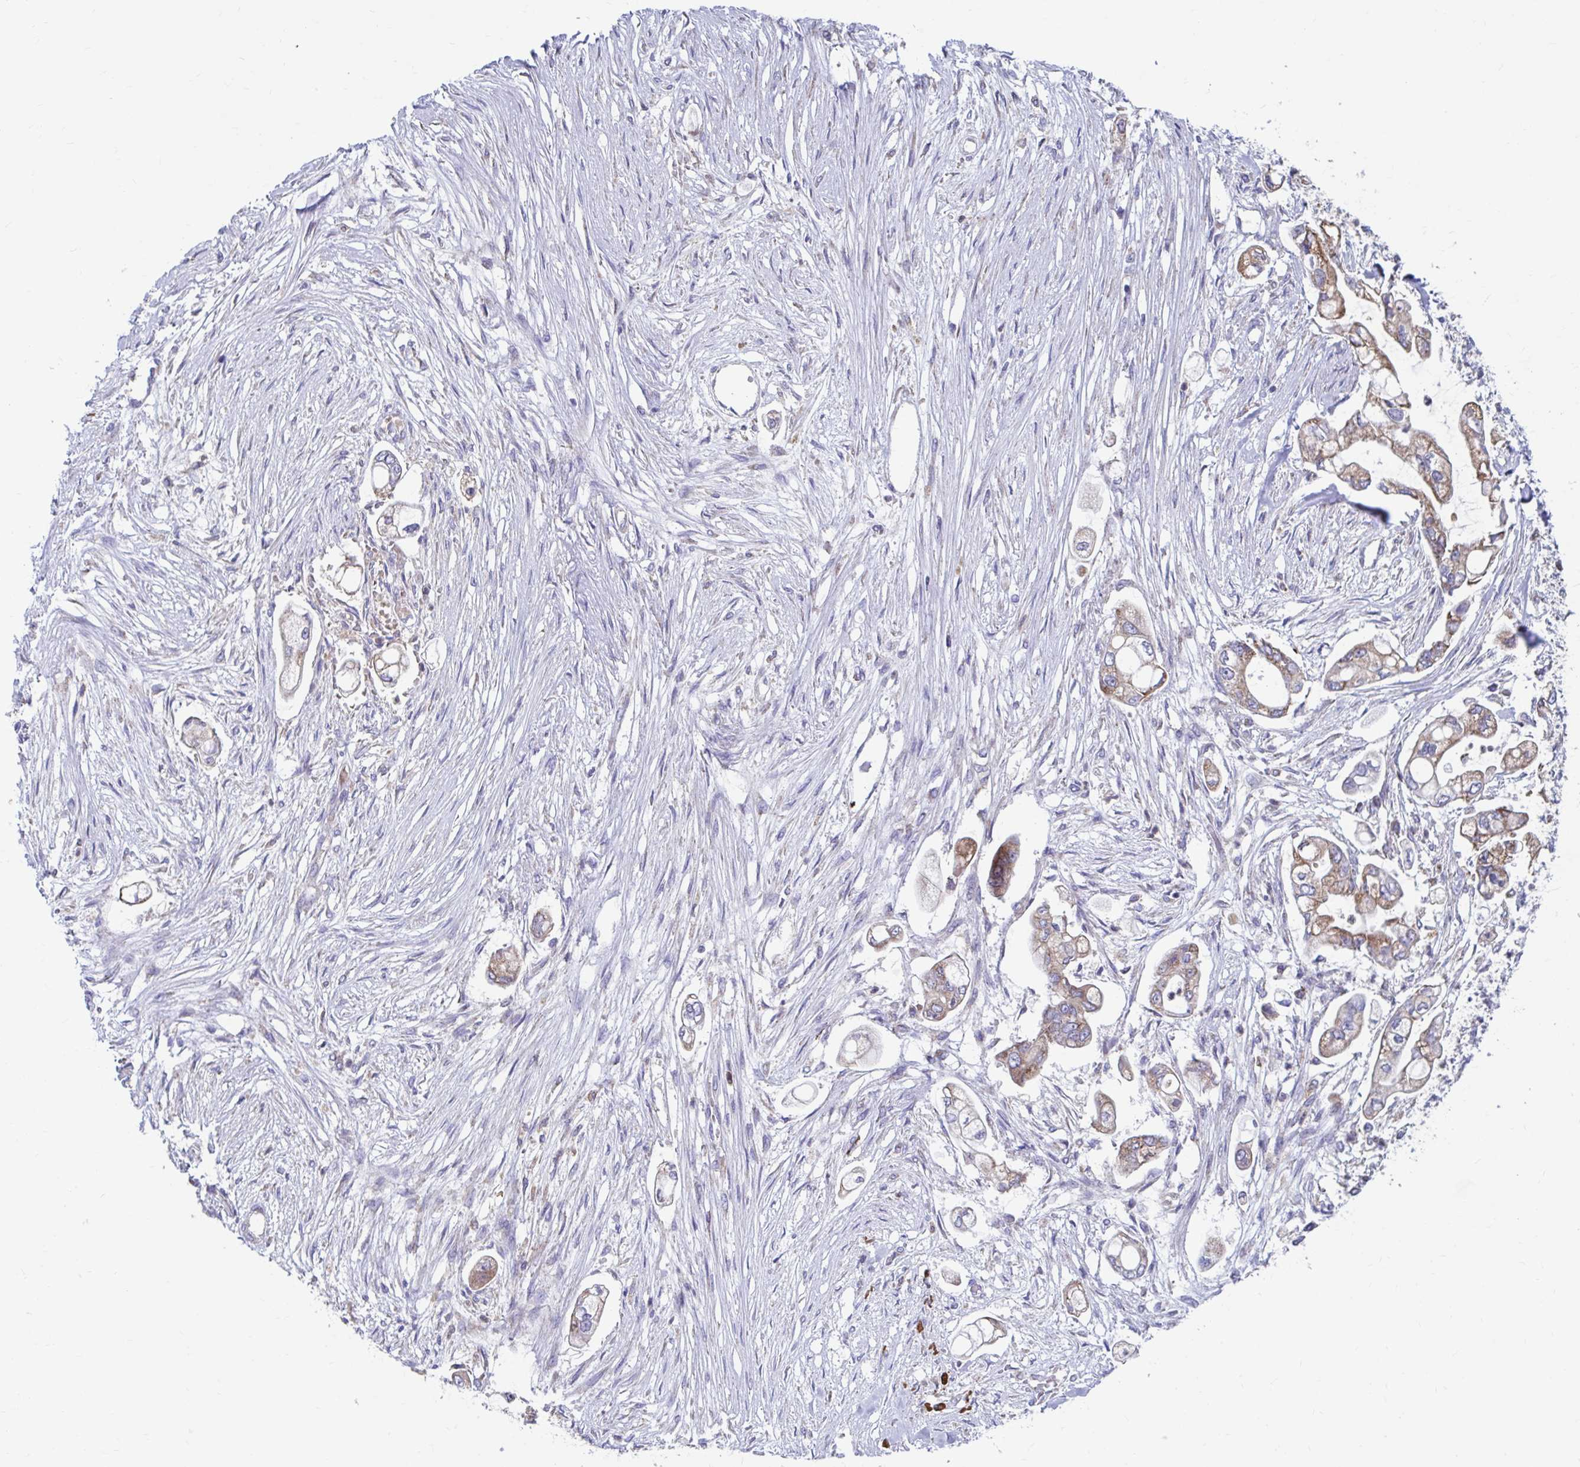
{"staining": {"intensity": "weak", "quantity": ">75%", "location": "cytoplasmic/membranous"}, "tissue": "pancreatic cancer", "cell_type": "Tumor cells", "image_type": "cancer", "snomed": [{"axis": "morphology", "description": "Adenocarcinoma, NOS"}, {"axis": "topography", "description": "Pancreas"}], "caption": "Weak cytoplasmic/membranous expression is identified in about >75% of tumor cells in pancreatic cancer. The protein of interest is stained brown, and the nuclei are stained in blue (DAB IHC with brightfield microscopy, high magnification).", "gene": "FKBP2", "patient": {"sex": "female", "age": 69}}